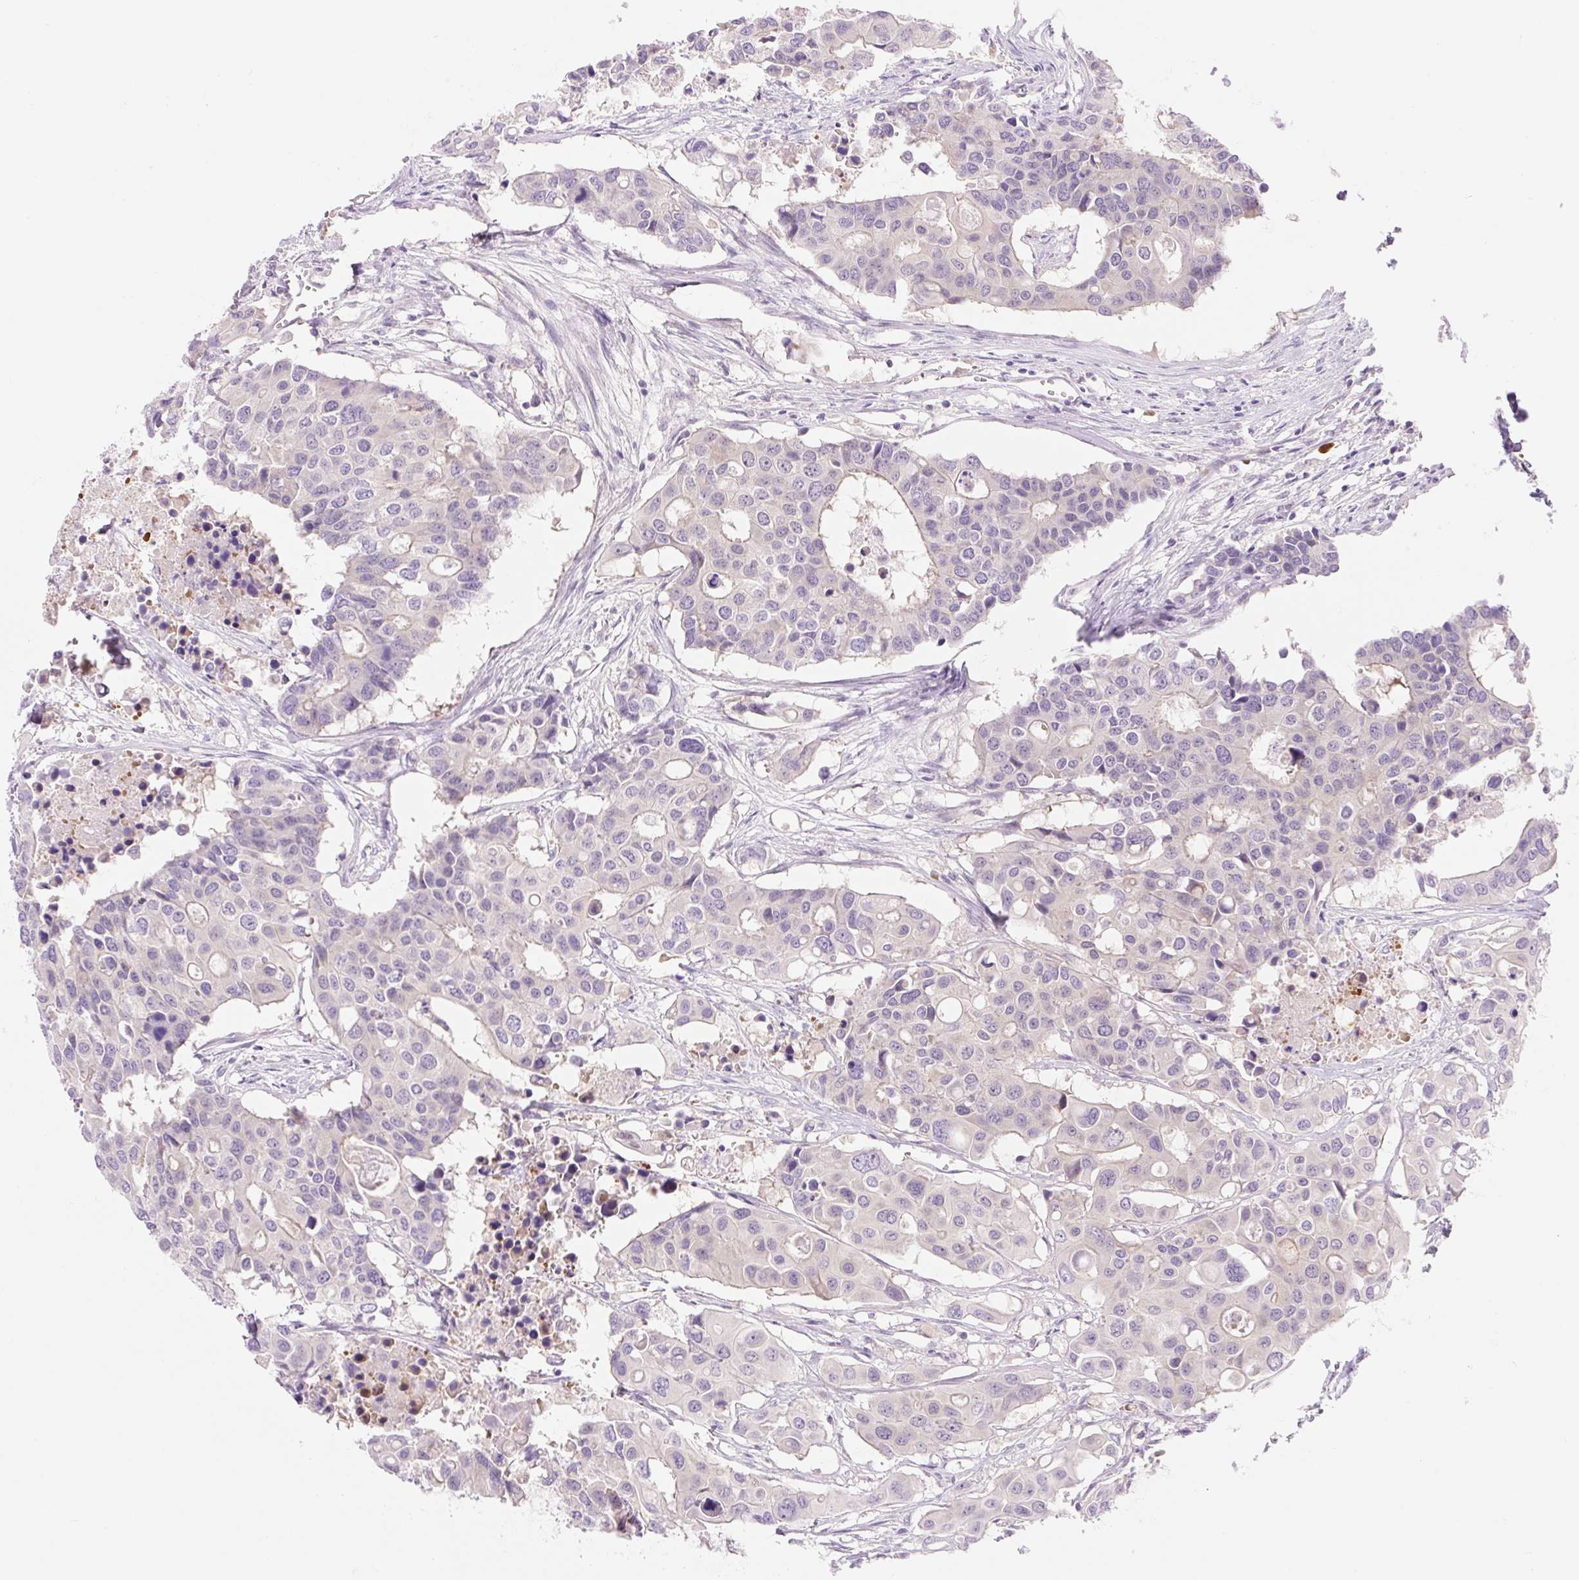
{"staining": {"intensity": "negative", "quantity": "none", "location": "none"}, "tissue": "colorectal cancer", "cell_type": "Tumor cells", "image_type": "cancer", "snomed": [{"axis": "morphology", "description": "Adenocarcinoma, NOS"}, {"axis": "topography", "description": "Colon"}], "caption": "Immunohistochemical staining of colorectal cancer shows no significant positivity in tumor cells. (DAB immunohistochemistry visualized using brightfield microscopy, high magnification).", "gene": "CELF6", "patient": {"sex": "male", "age": 77}}